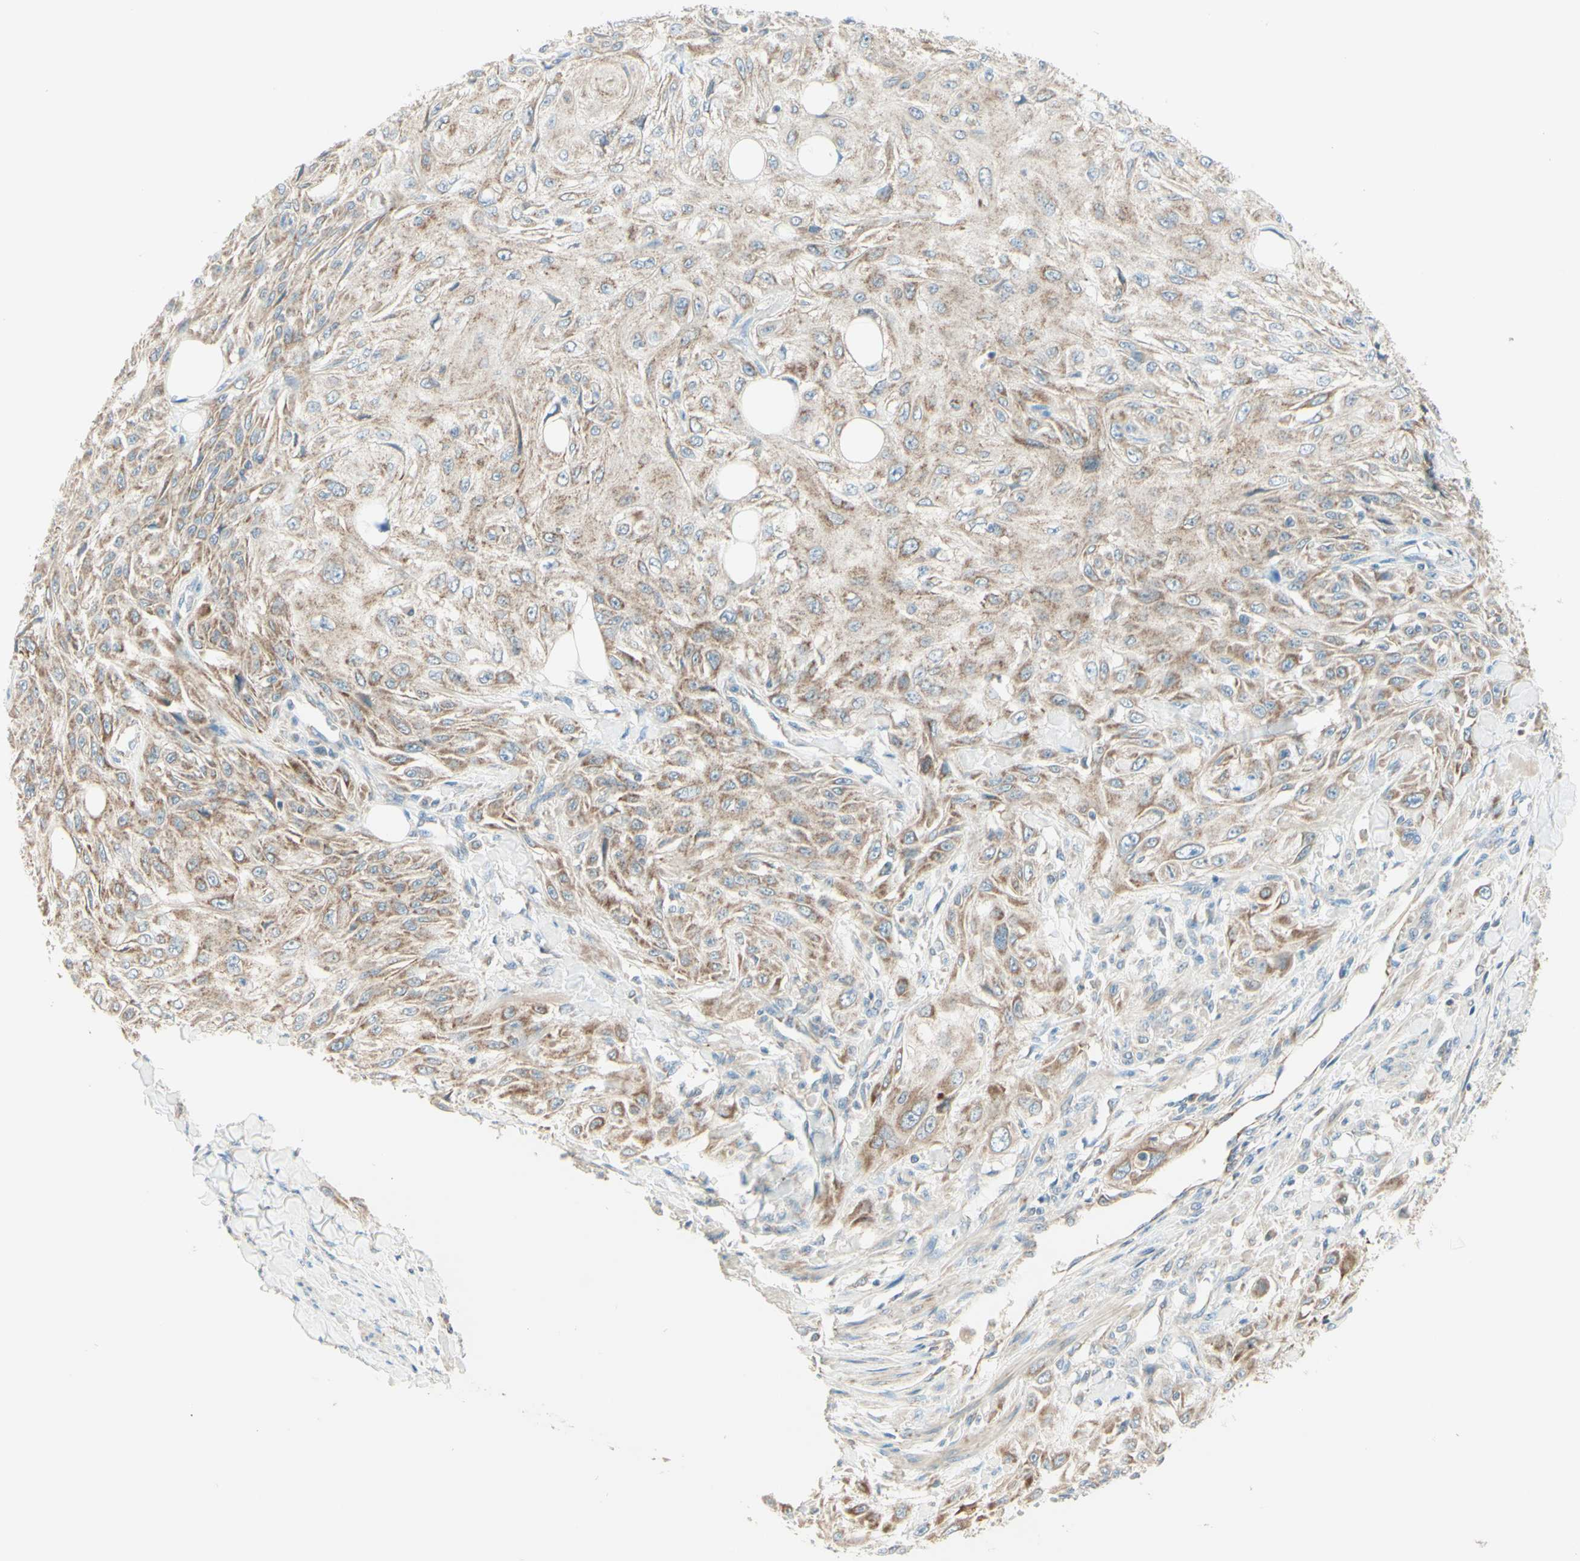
{"staining": {"intensity": "weak", "quantity": ">75%", "location": "cytoplasmic/membranous"}, "tissue": "skin cancer", "cell_type": "Tumor cells", "image_type": "cancer", "snomed": [{"axis": "morphology", "description": "Squamous cell carcinoma, NOS"}, {"axis": "topography", "description": "Skin"}], "caption": "This is a histology image of immunohistochemistry staining of squamous cell carcinoma (skin), which shows weak positivity in the cytoplasmic/membranous of tumor cells.", "gene": "ARMC10", "patient": {"sex": "male", "age": 75}}